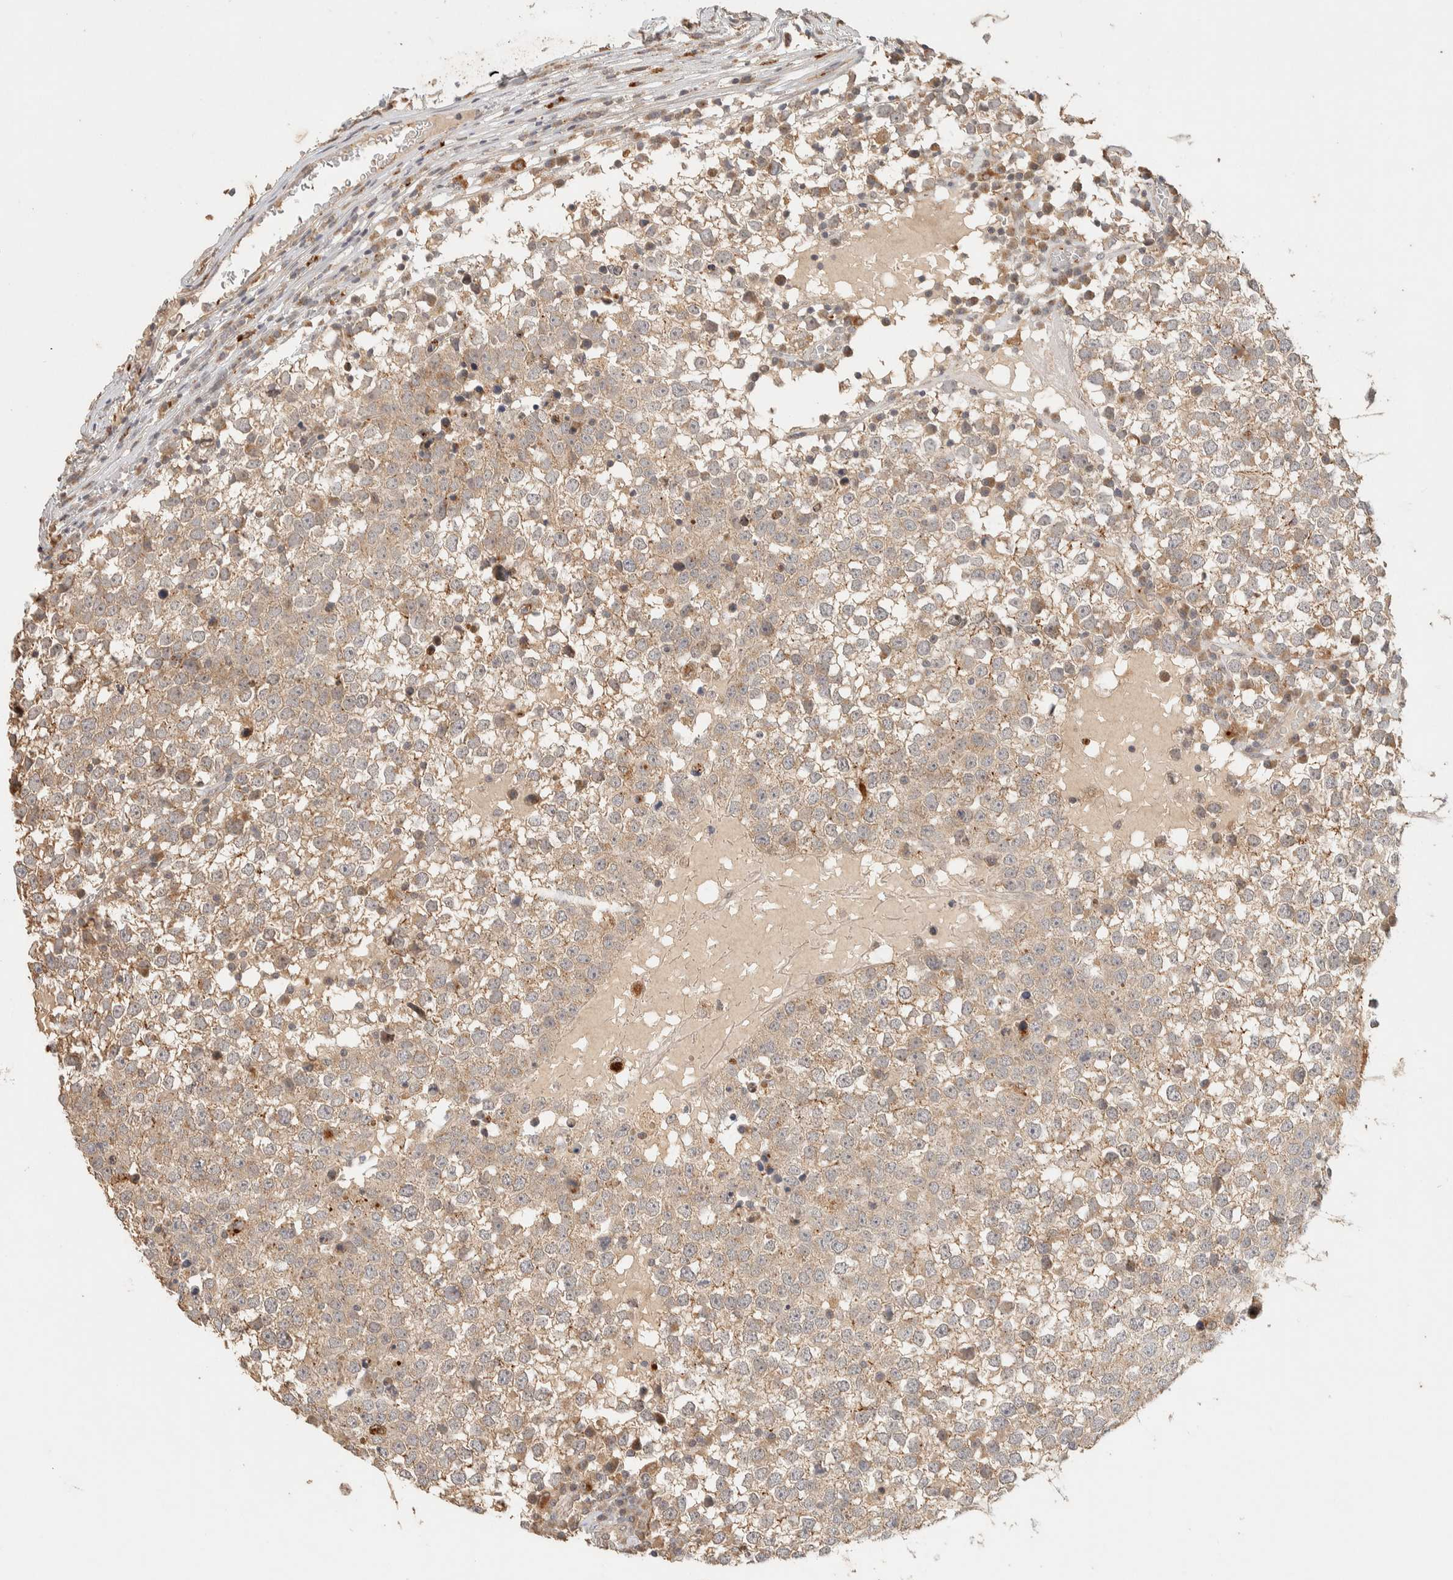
{"staining": {"intensity": "weak", "quantity": ">75%", "location": "cytoplasmic/membranous"}, "tissue": "testis cancer", "cell_type": "Tumor cells", "image_type": "cancer", "snomed": [{"axis": "morphology", "description": "Seminoma, NOS"}, {"axis": "topography", "description": "Testis"}], "caption": "Seminoma (testis) stained with a protein marker reveals weak staining in tumor cells.", "gene": "ITPA", "patient": {"sex": "male", "age": 65}}